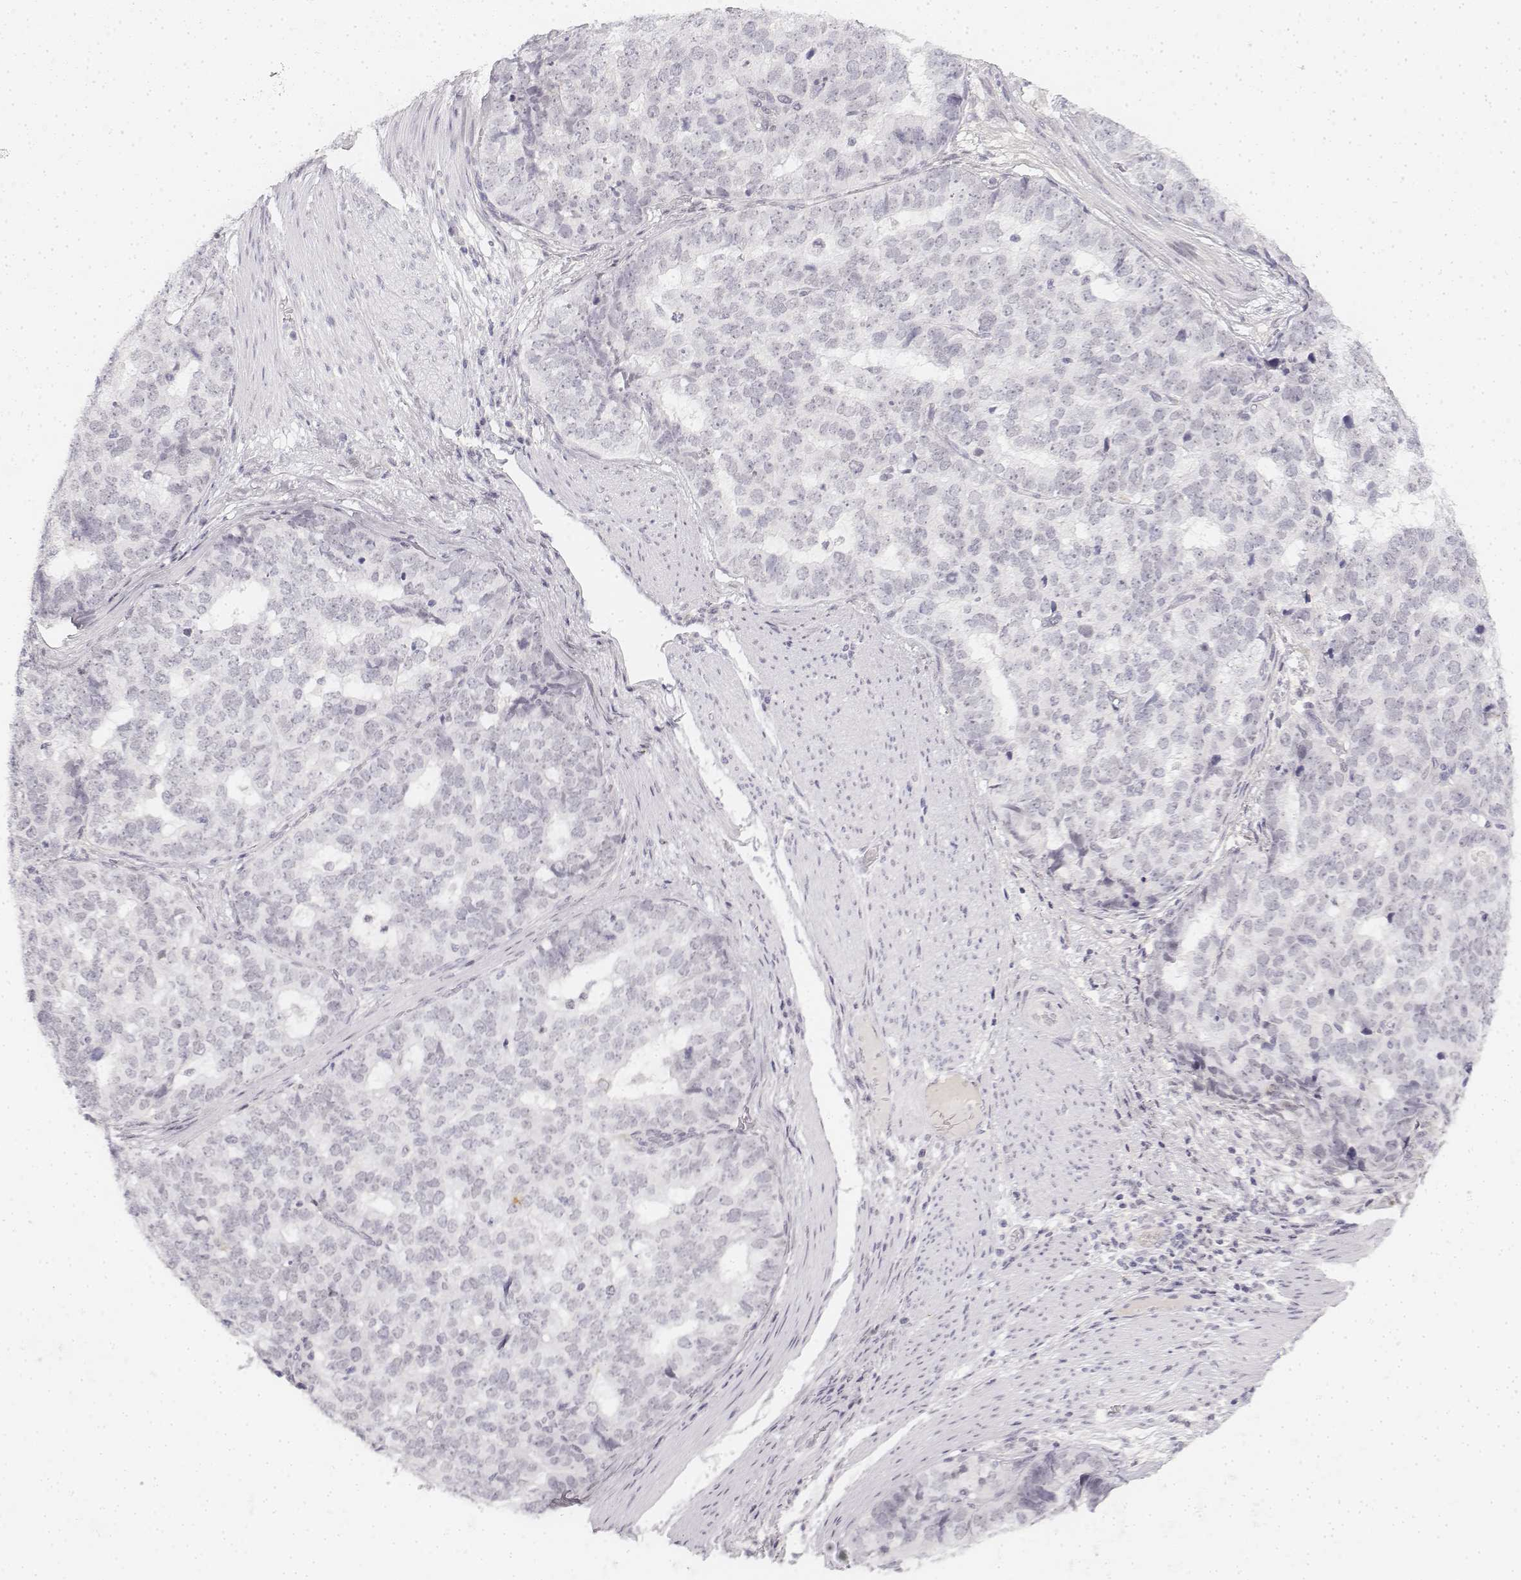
{"staining": {"intensity": "negative", "quantity": "none", "location": "none"}, "tissue": "stomach cancer", "cell_type": "Tumor cells", "image_type": "cancer", "snomed": [{"axis": "morphology", "description": "Adenocarcinoma, NOS"}, {"axis": "topography", "description": "Stomach"}], "caption": "Stomach adenocarcinoma was stained to show a protein in brown. There is no significant positivity in tumor cells.", "gene": "KRT84", "patient": {"sex": "male", "age": 69}}